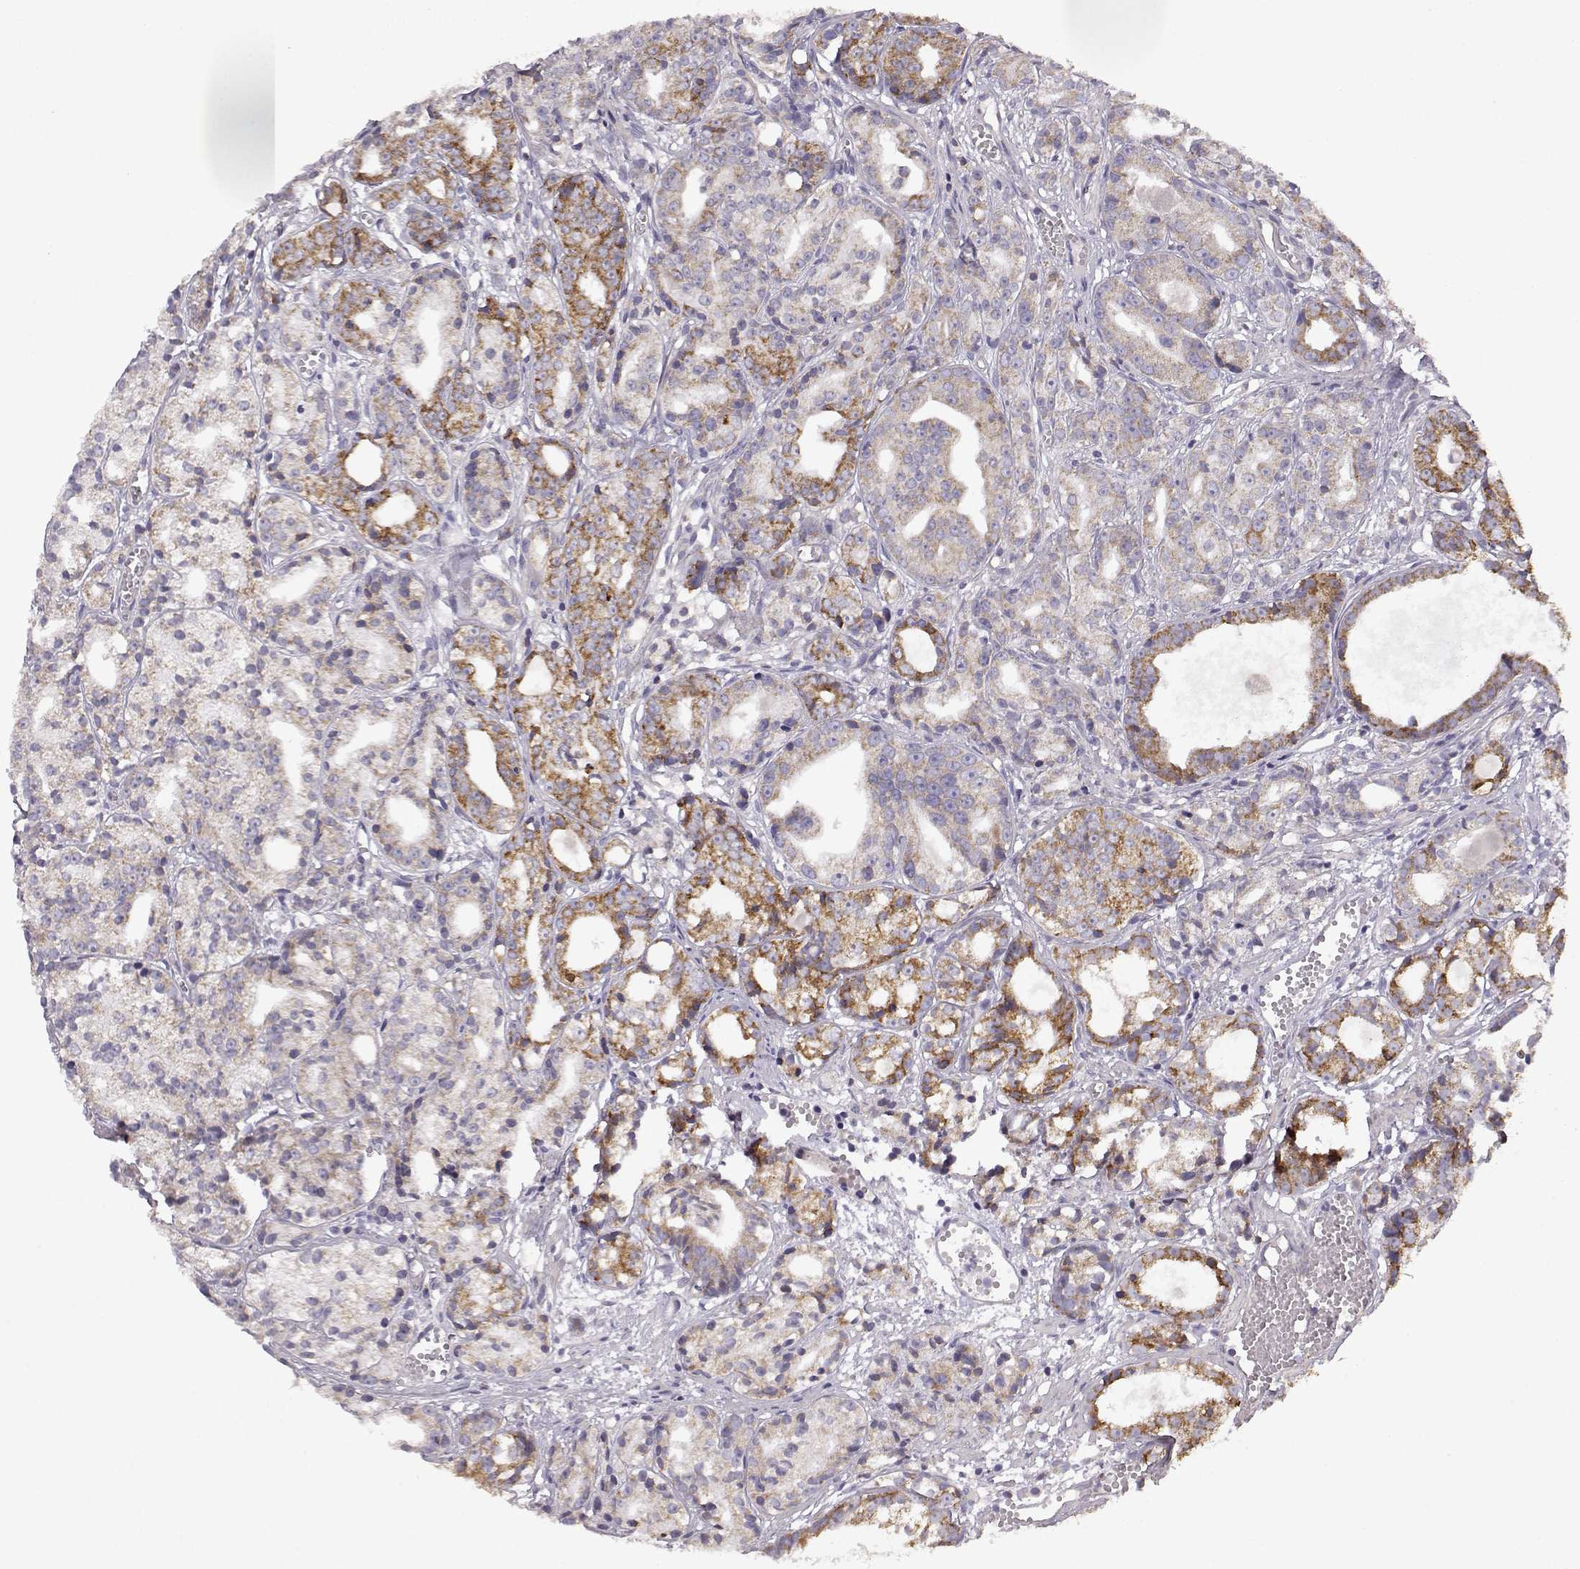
{"staining": {"intensity": "moderate", "quantity": "25%-75%", "location": "cytoplasmic/membranous"}, "tissue": "prostate cancer", "cell_type": "Tumor cells", "image_type": "cancer", "snomed": [{"axis": "morphology", "description": "Adenocarcinoma, Medium grade"}, {"axis": "topography", "description": "Prostate"}], "caption": "Prostate medium-grade adenocarcinoma stained with a protein marker exhibits moderate staining in tumor cells.", "gene": "DDC", "patient": {"sex": "male", "age": 74}}